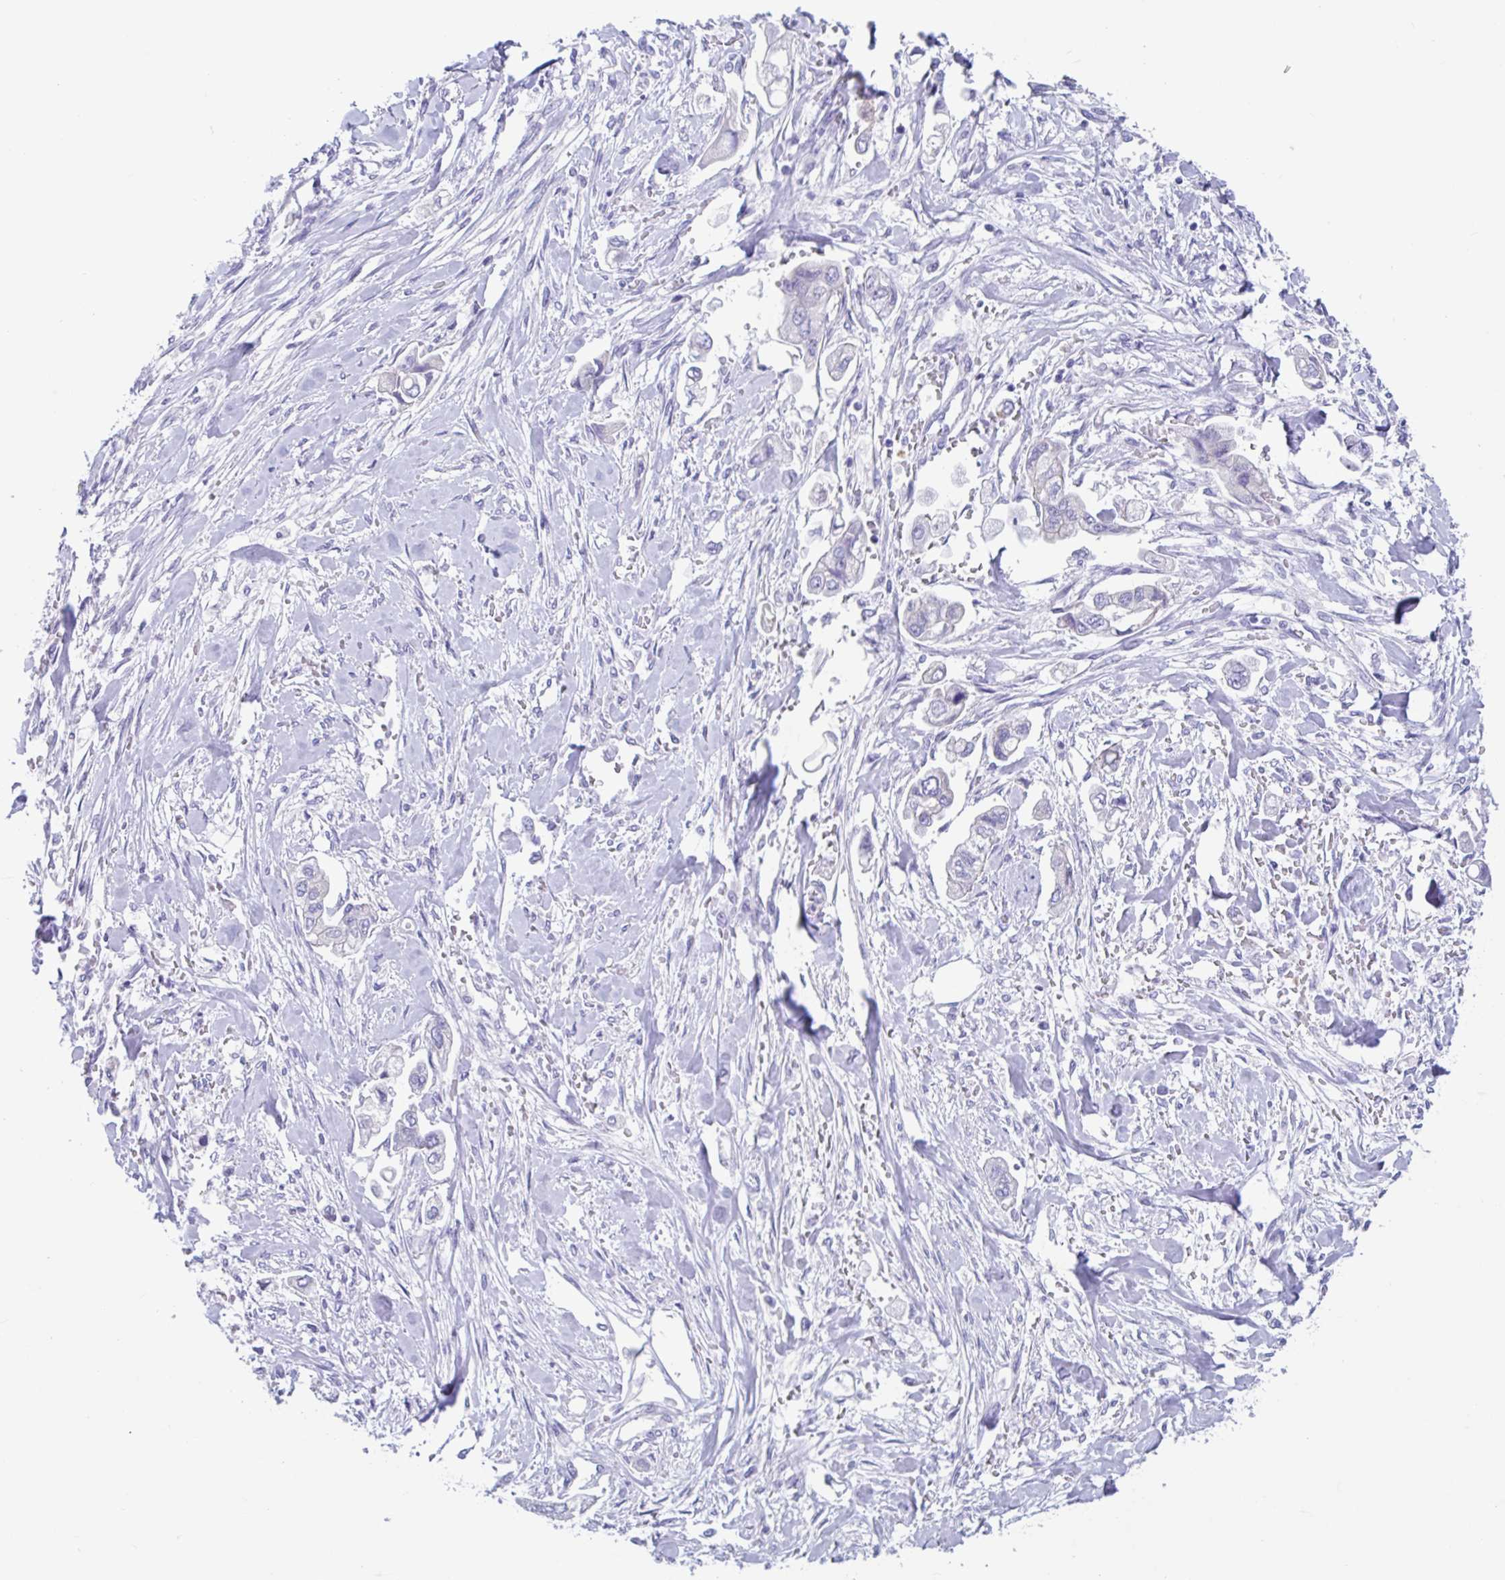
{"staining": {"intensity": "negative", "quantity": "none", "location": "none"}, "tissue": "stomach cancer", "cell_type": "Tumor cells", "image_type": "cancer", "snomed": [{"axis": "morphology", "description": "Adenocarcinoma, NOS"}, {"axis": "topography", "description": "Stomach"}], "caption": "Tumor cells show no significant expression in adenocarcinoma (stomach). (Stains: DAB immunohistochemistry with hematoxylin counter stain, Microscopy: brightfield microscopy at high magnification).", "gene": "OR6N2", "patient": {"sex": "male", "age": 62}}